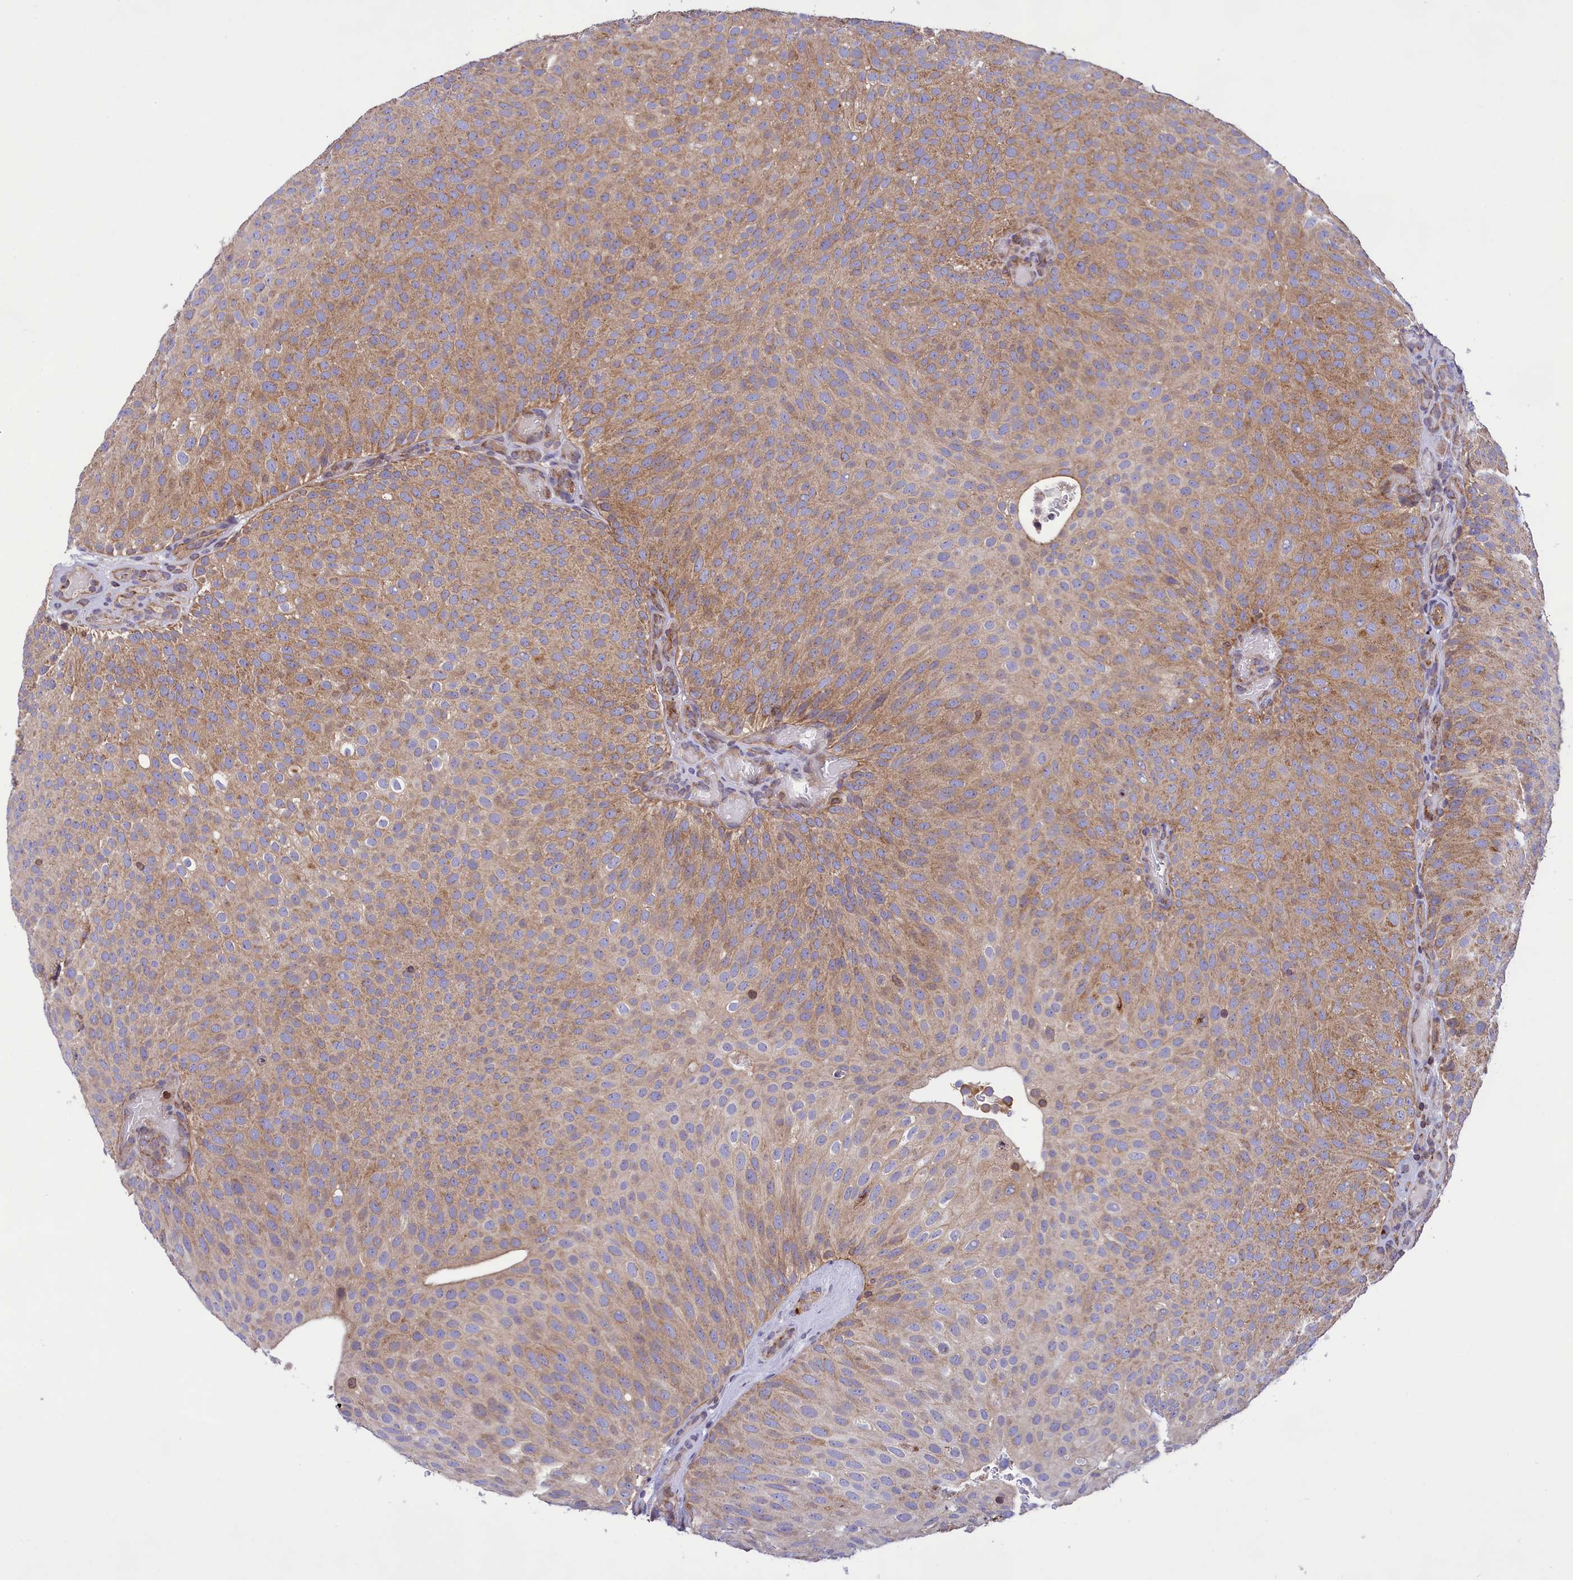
{"staining": {"intensity": "moderate", "quantity": ">75%", "location": "cytoplasmic/membranous"}, "tissue": "urothelial cancer", "cell_type": "Tumor cells", "image_type": "cancer", "snomed": [{"axis": "morphology", "description": "Urothelial carcinoma, Low grade"}, {"axis": "topography", "description": "Urinary bladder"}], "caption": "DAB immunohistochemical staining of human urothelial cancer shows moderate cytoplasmic/membranous protein positivity in approximately >75% of tumor cells. Nuclei are stained in blue.", "gene": "PKHD1L1", "patient": {"sex": "male", "age": 78}}